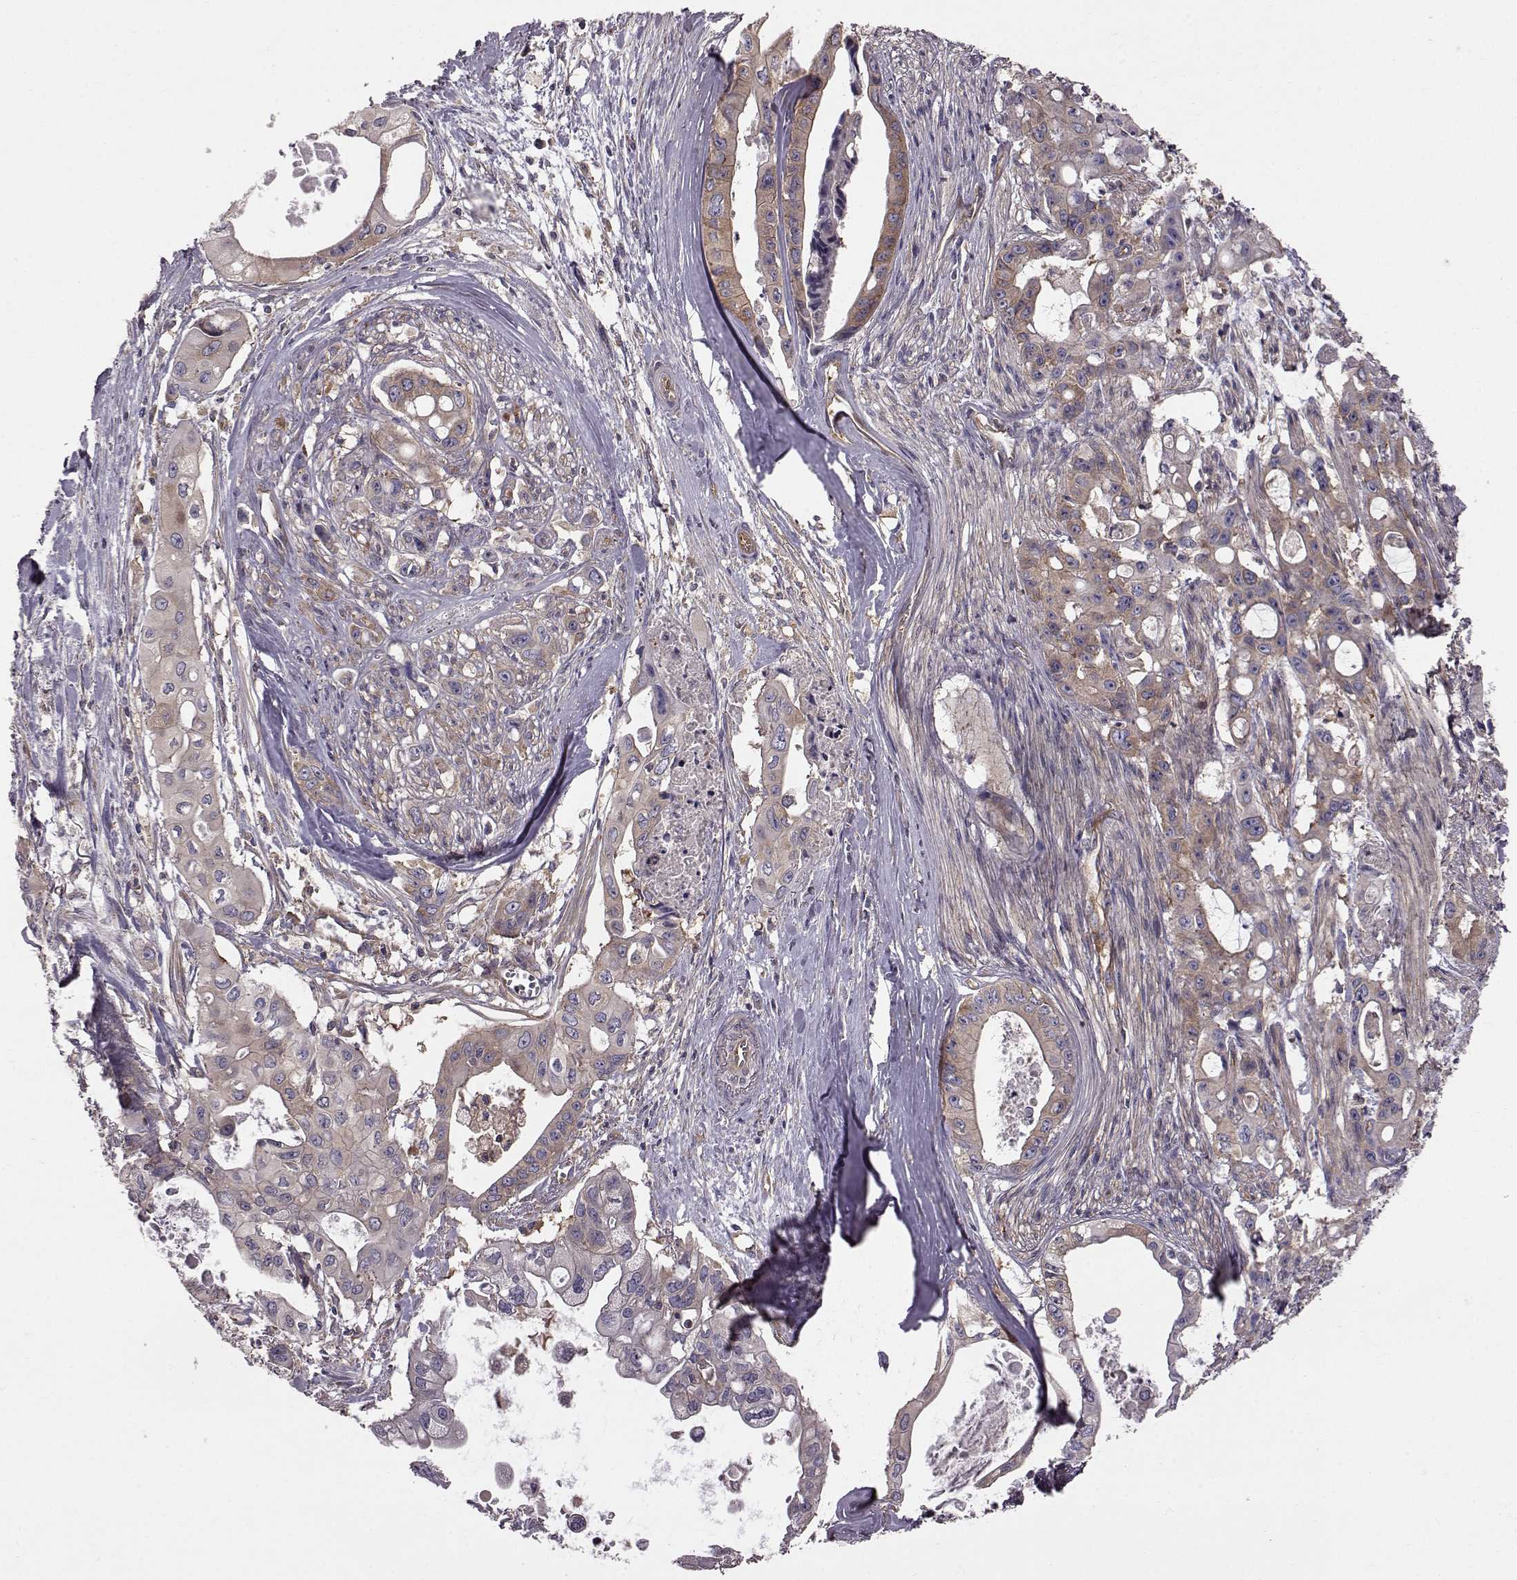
{"staining": {"intensity": "moderate", "quantity": "25%-75%", "location": "cytoplasmic/membranous"}, "tissue": "pancreatic cancer", "cell_type": "Tumor cells", "image_type": "cancer", "snomed": [{"axis": "morphology", "description": "Adenocarcinoma, NOS"}, {"axis": "topography", "description": "Pancreas"}], "caption": "IHC of pancreatic adenocarcinoma reveals medium levels of moderate cytoplasmic/membranous positivity in about 25%-75% of tumor cells. The staining is performed using DAB brown chromogen to label protein expression. The nuclei are counter-stained blue using hematoxylin.", "gene": "RABGAP1", "patient": {"sex": "male", "age": 60}}